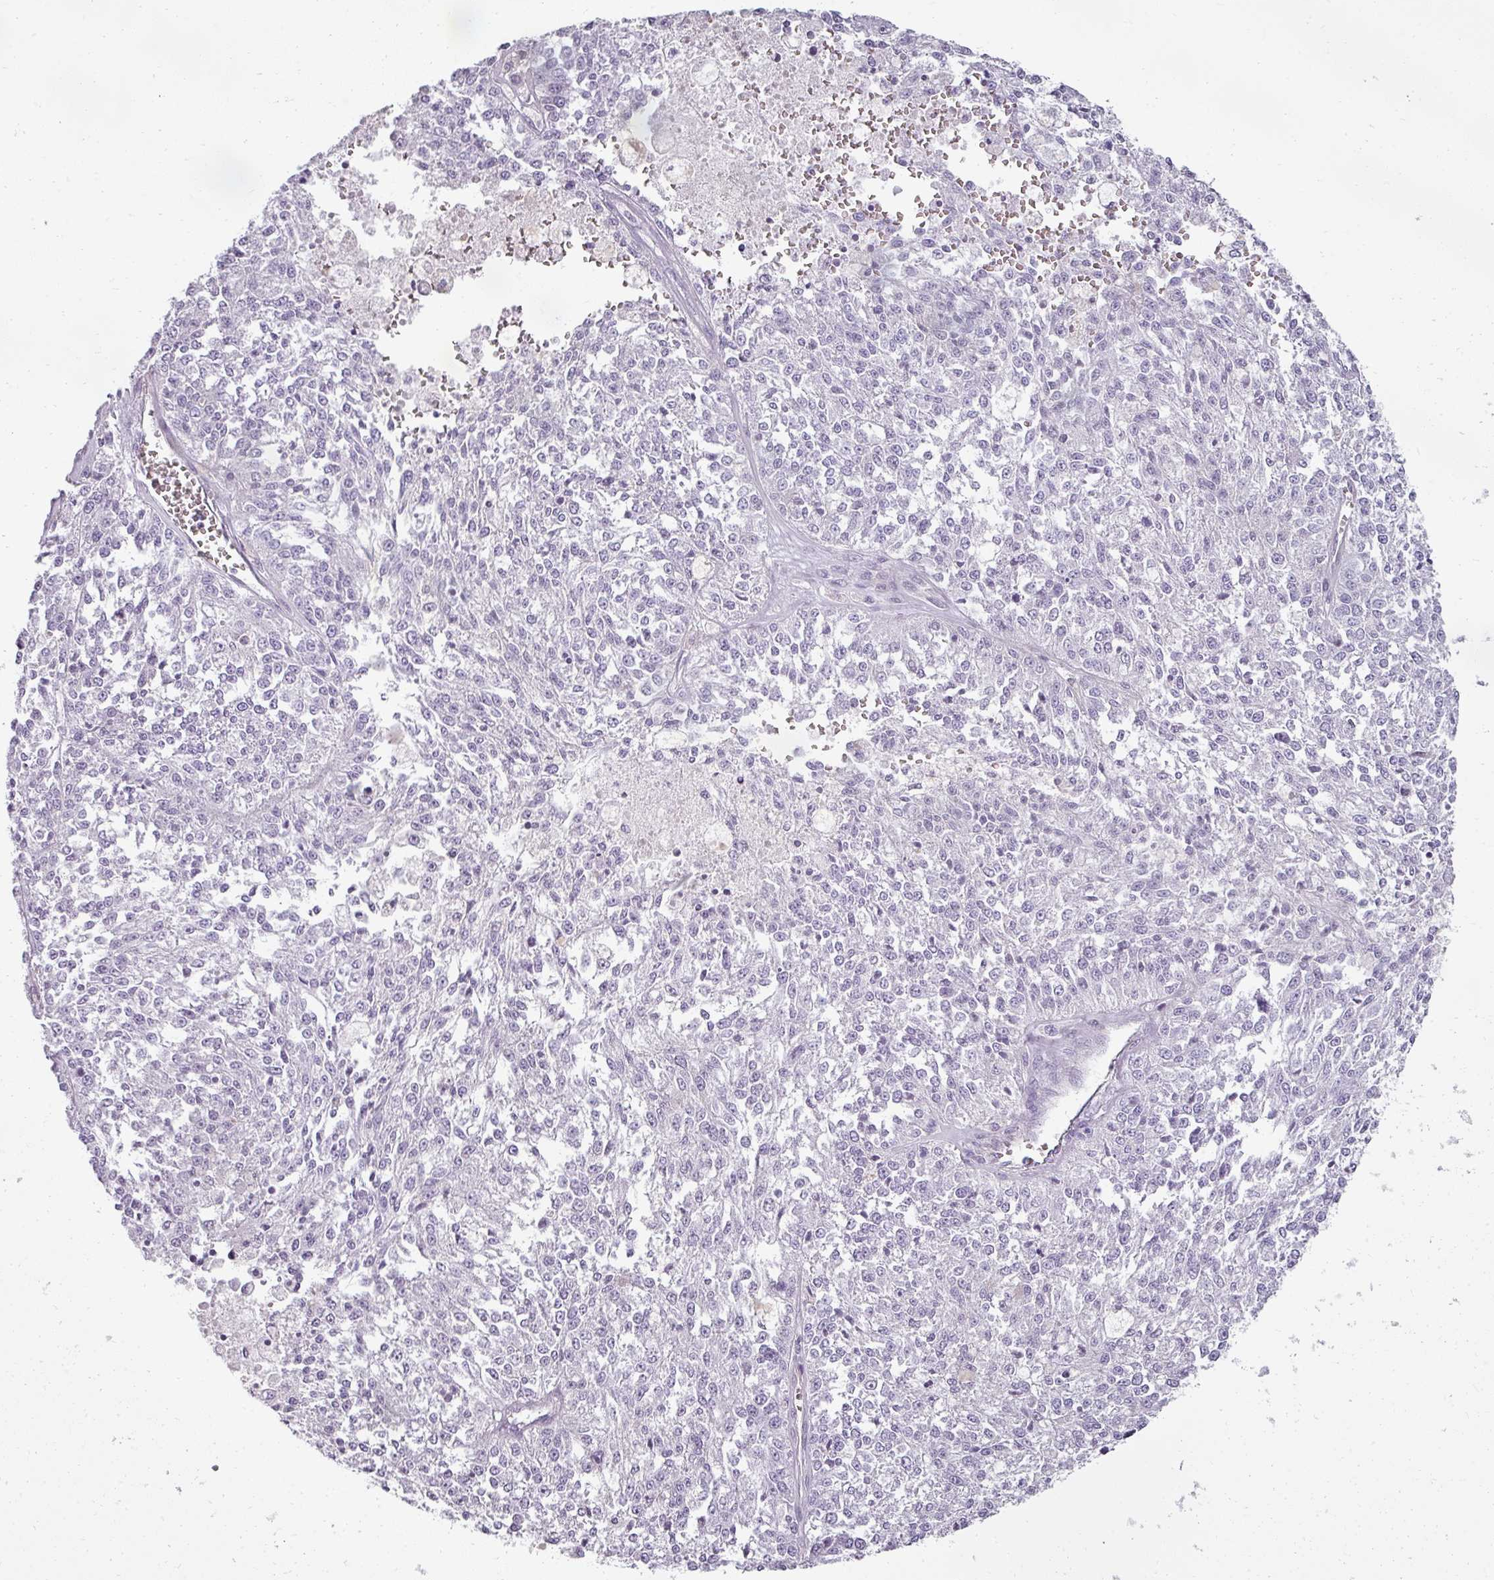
{"staining": {"intensity": "negative", "quantity": "none", "location": "none"}, "tissue": "melanoma", "cell_type": "Tumor cells", "image_type": "cancer", "snomed": [{"axis": "morphology", "description": "Malignant melanoma, NOS"}, {"axis": "topography", "description": "Skin"}], "caption": "Immunohistochemical staining of melanoma demonstrates no significant positivity in tumor cells.", "gene": "ASB1", "patient": {"sex": "female", "age": 64}}